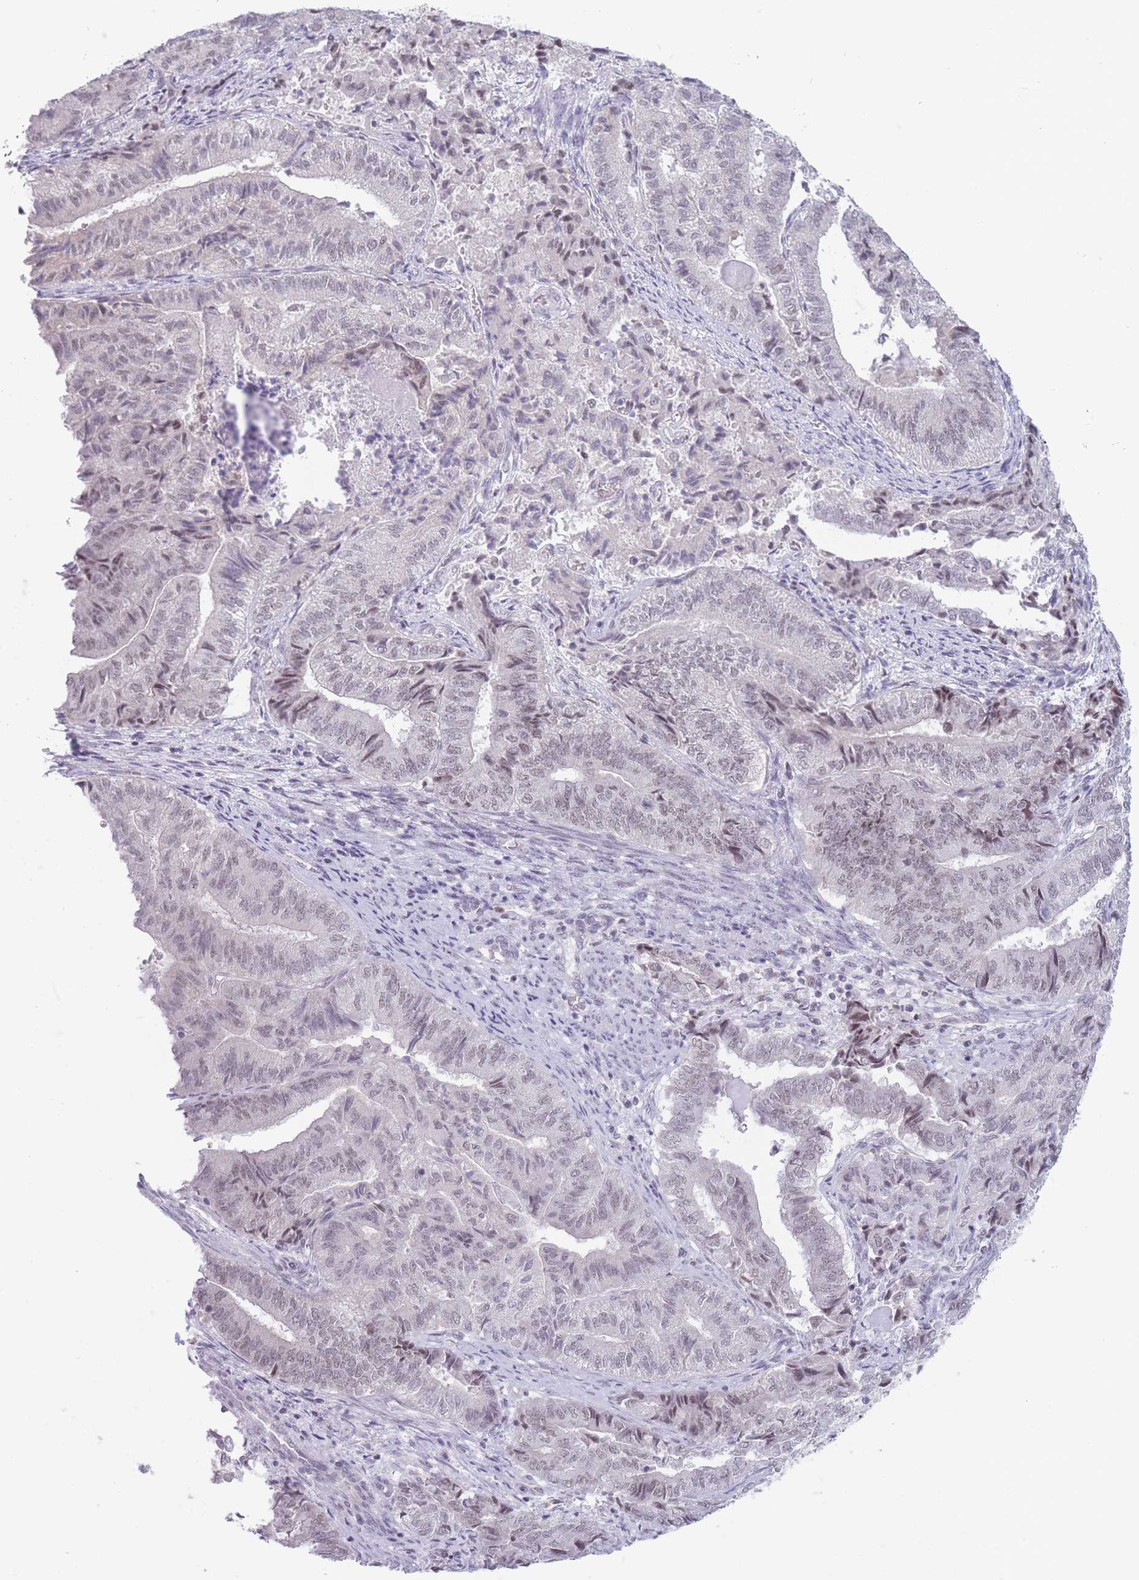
{"staining": {"intensity": "weak", "quantity": "<25%", "location": "nuclear"}, "tissue": "endometrial cancer", "cell_type": "Tumor cells", "image_type": "cancer", "snomed": [{"axis": "morphology", "description": "Adenocarcinoma, NOS"}, {"axis": "topography", "description": "Endometrium"}], "caption": "Immunohistochemical staining of human adenocarcinoma (endometrial) displays no significant staining in tumor cells. Brightfield microscopy of IHC stained with DAB (3,3'-diaminobenzidine) (brown) and hematoxylin (blue), captured at high magnification.", "gene": "ARID3B", "patient": {"sex": "female", "age": 80}}